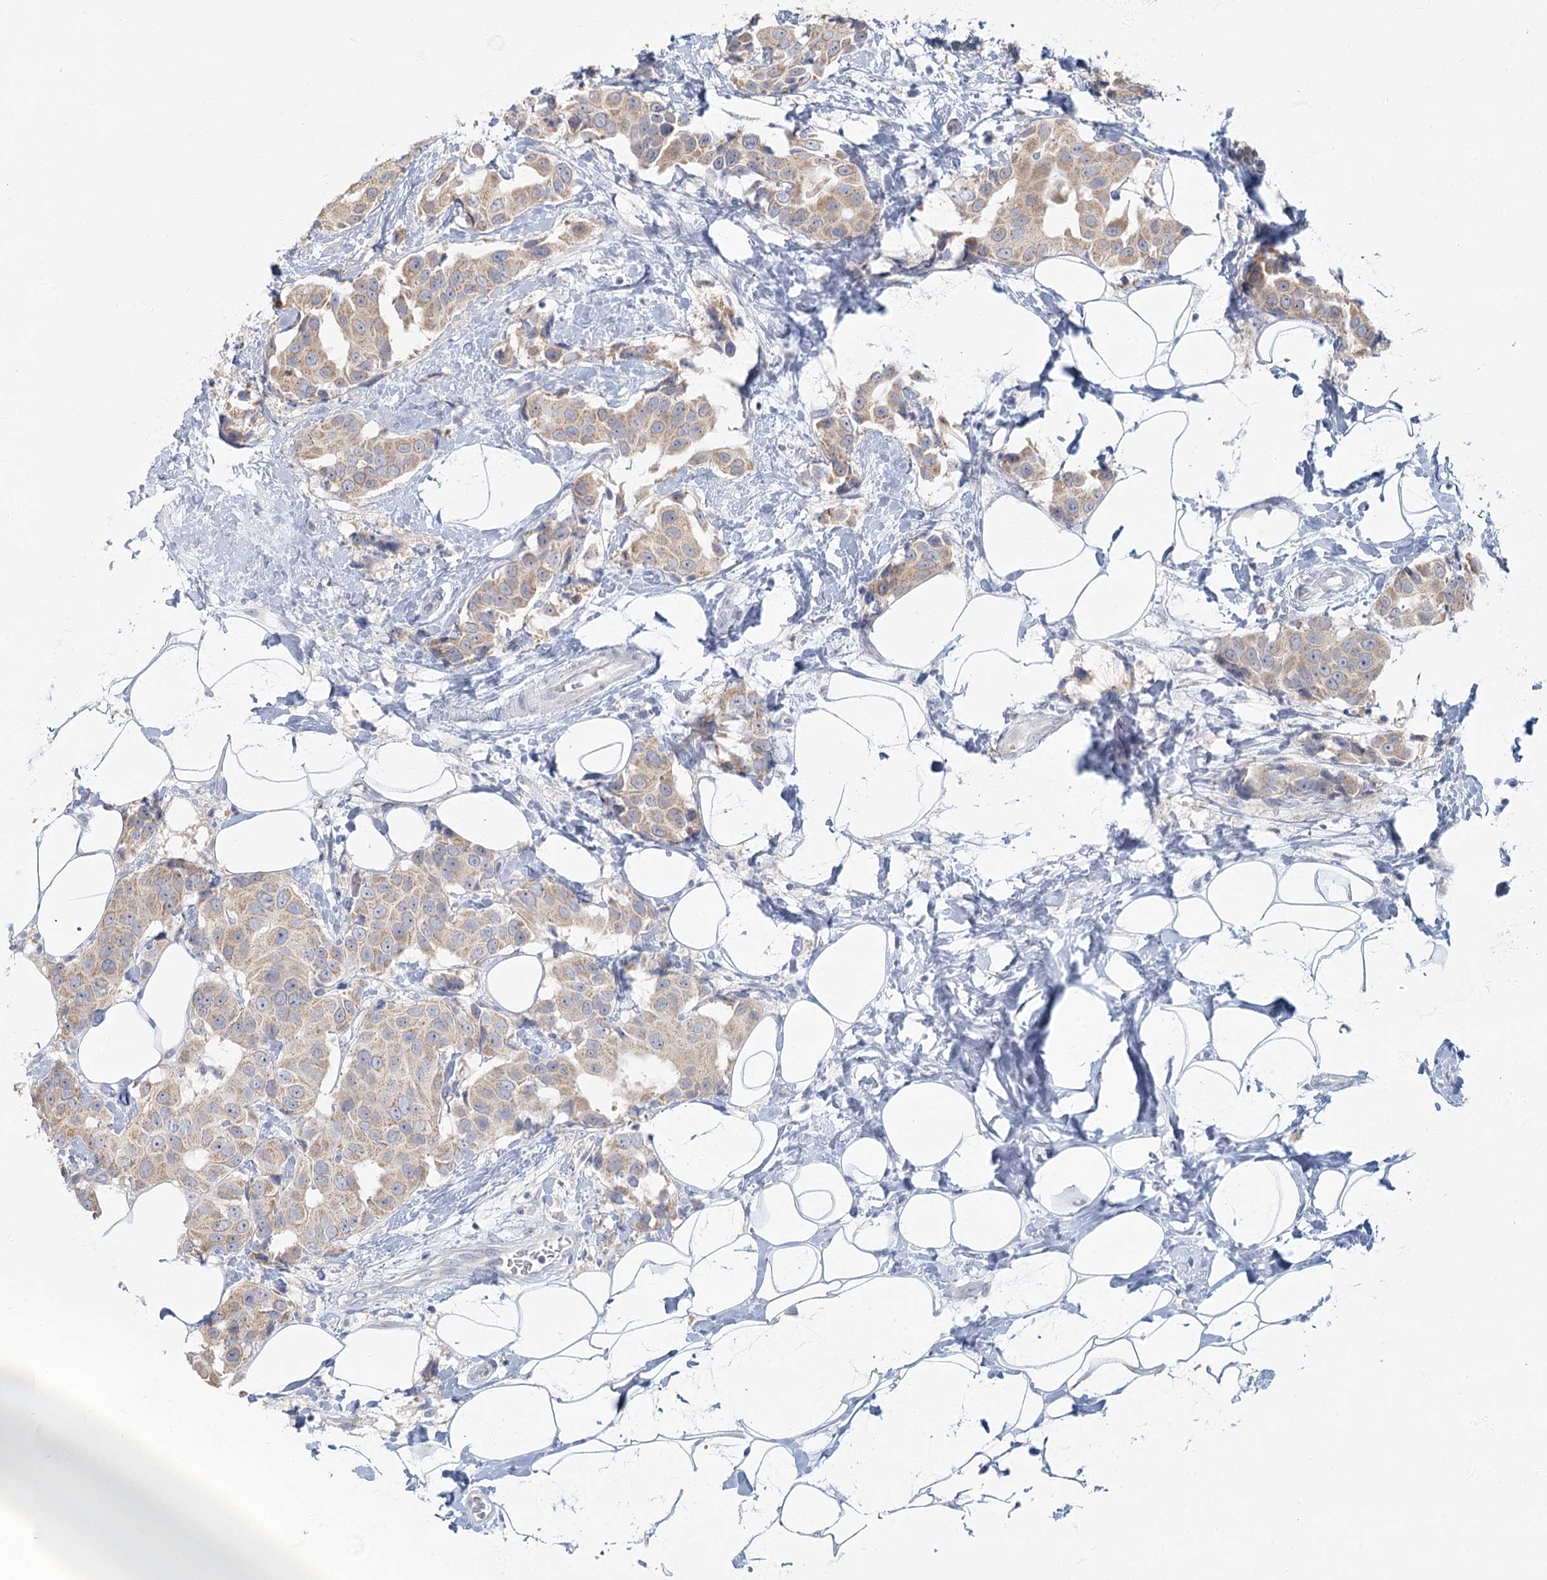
{"staining": {"intensity": "weak", "quantity": ">75%", "location": "cytoplasmic/membranous"}, "tissue": "breast cancer", "cell_type": "Tumor cells", "image_type": "cancer", "snomed": [{"axis": "morphology", "description": "Normal tissue, NOS"}, {"axis": "morphology", "description": "Duct carcinoma"}, {"axis": "topography", "description": "Breast"}], "caption": "Immunohistochemical staining of breast cancer (intraductal carcinoma) reveals low levels of weak cytoplasmic/membranous protein positivity in about >75% of tumor cells.", "gene": "FAM110C", "patient": {"sex": "female", "age": 39}}